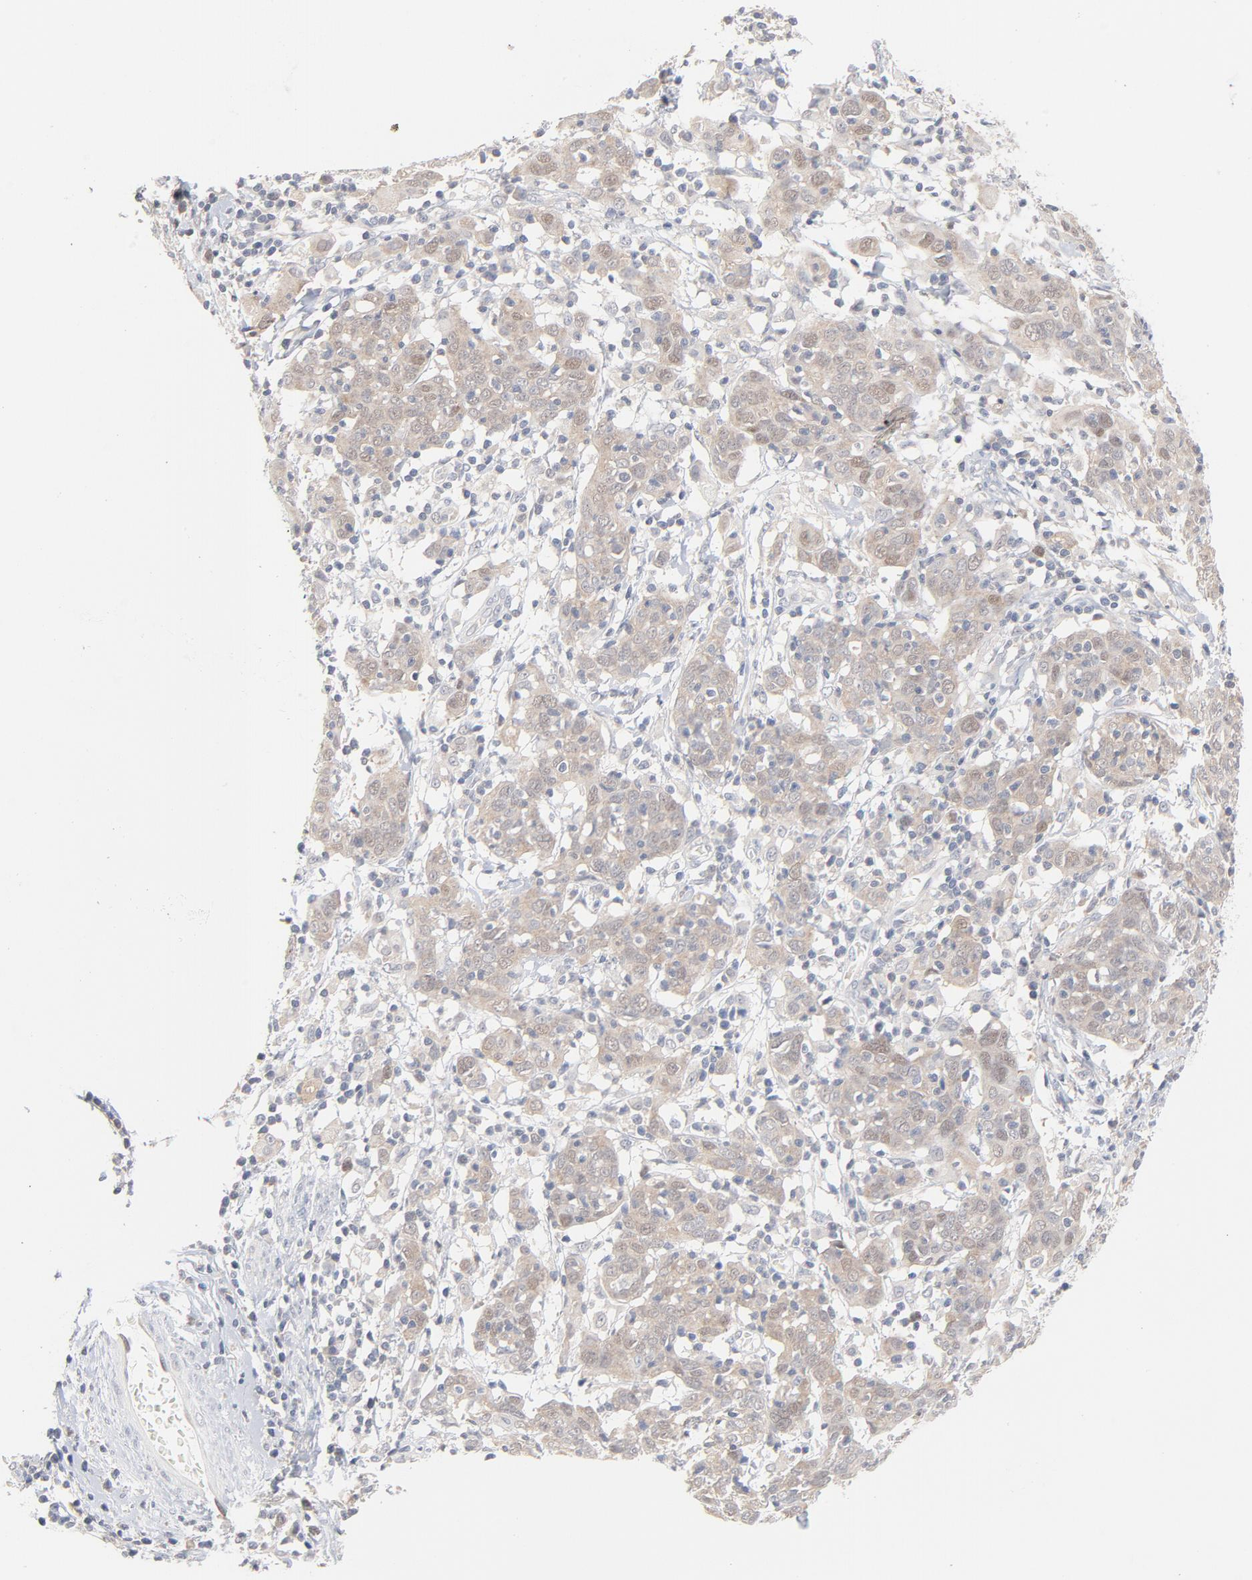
{"staining": {"intensity": "weak", "quantity": "<25%", "location": "cytoplasmic/membranous,nuclear"}, "tissue": "cervical cancer", "cell_type": "Tumor cells", "image_type": "cancer", "snomed": [{"axis": "morphology", "description": "Normal tissue, NOS"}, {"axis": "morphology", "description": "Squamous cell carcinoma, NOS"}, {"axis": "topography", "description": "Cervix"}], "caption": "Immunohistochemical staining of human cervical cancer displays no significant positivity in tumor cells.", "gene": "UBL4A", "patient": {"sex": "female", "age": 67}}